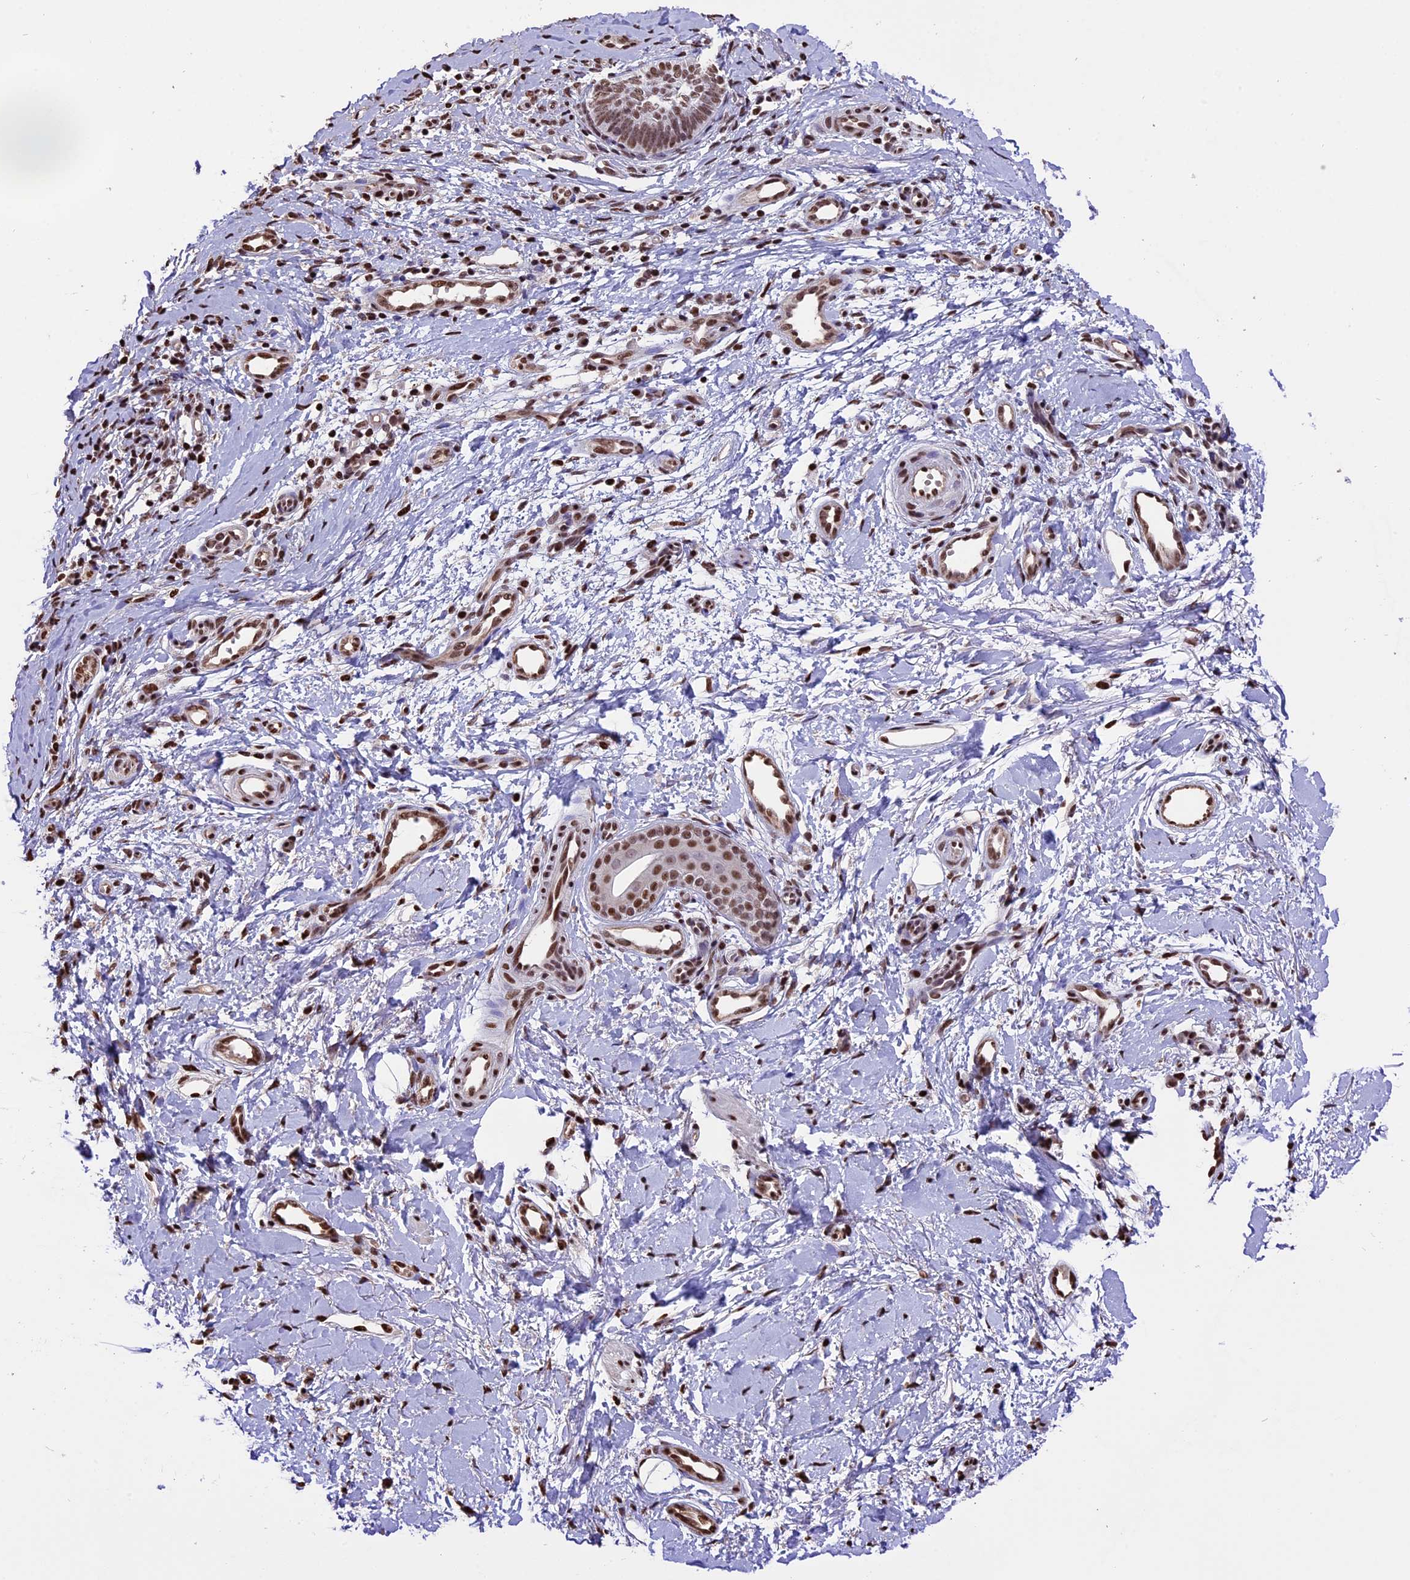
{"staining": {"intensity": "moderate", "quantity": ">75%", "location": "nuclear"}, "tissue": "skin cancer", "cell_type": "Tumor cells", "image_type": "cancer", "snomed": [{"axis": "morphology", "description": "Basal cell carcinoma"}, {"axis": "topography", "description": "Skin"}], "caption": "Moderate nuclear positivity for a protein is seen in about >75% of tumor cells of skin cancer (basal cell carcinoma) using IHC.", "gene": "POLR3E", "patient": {"sex": "female", "age": 81}}